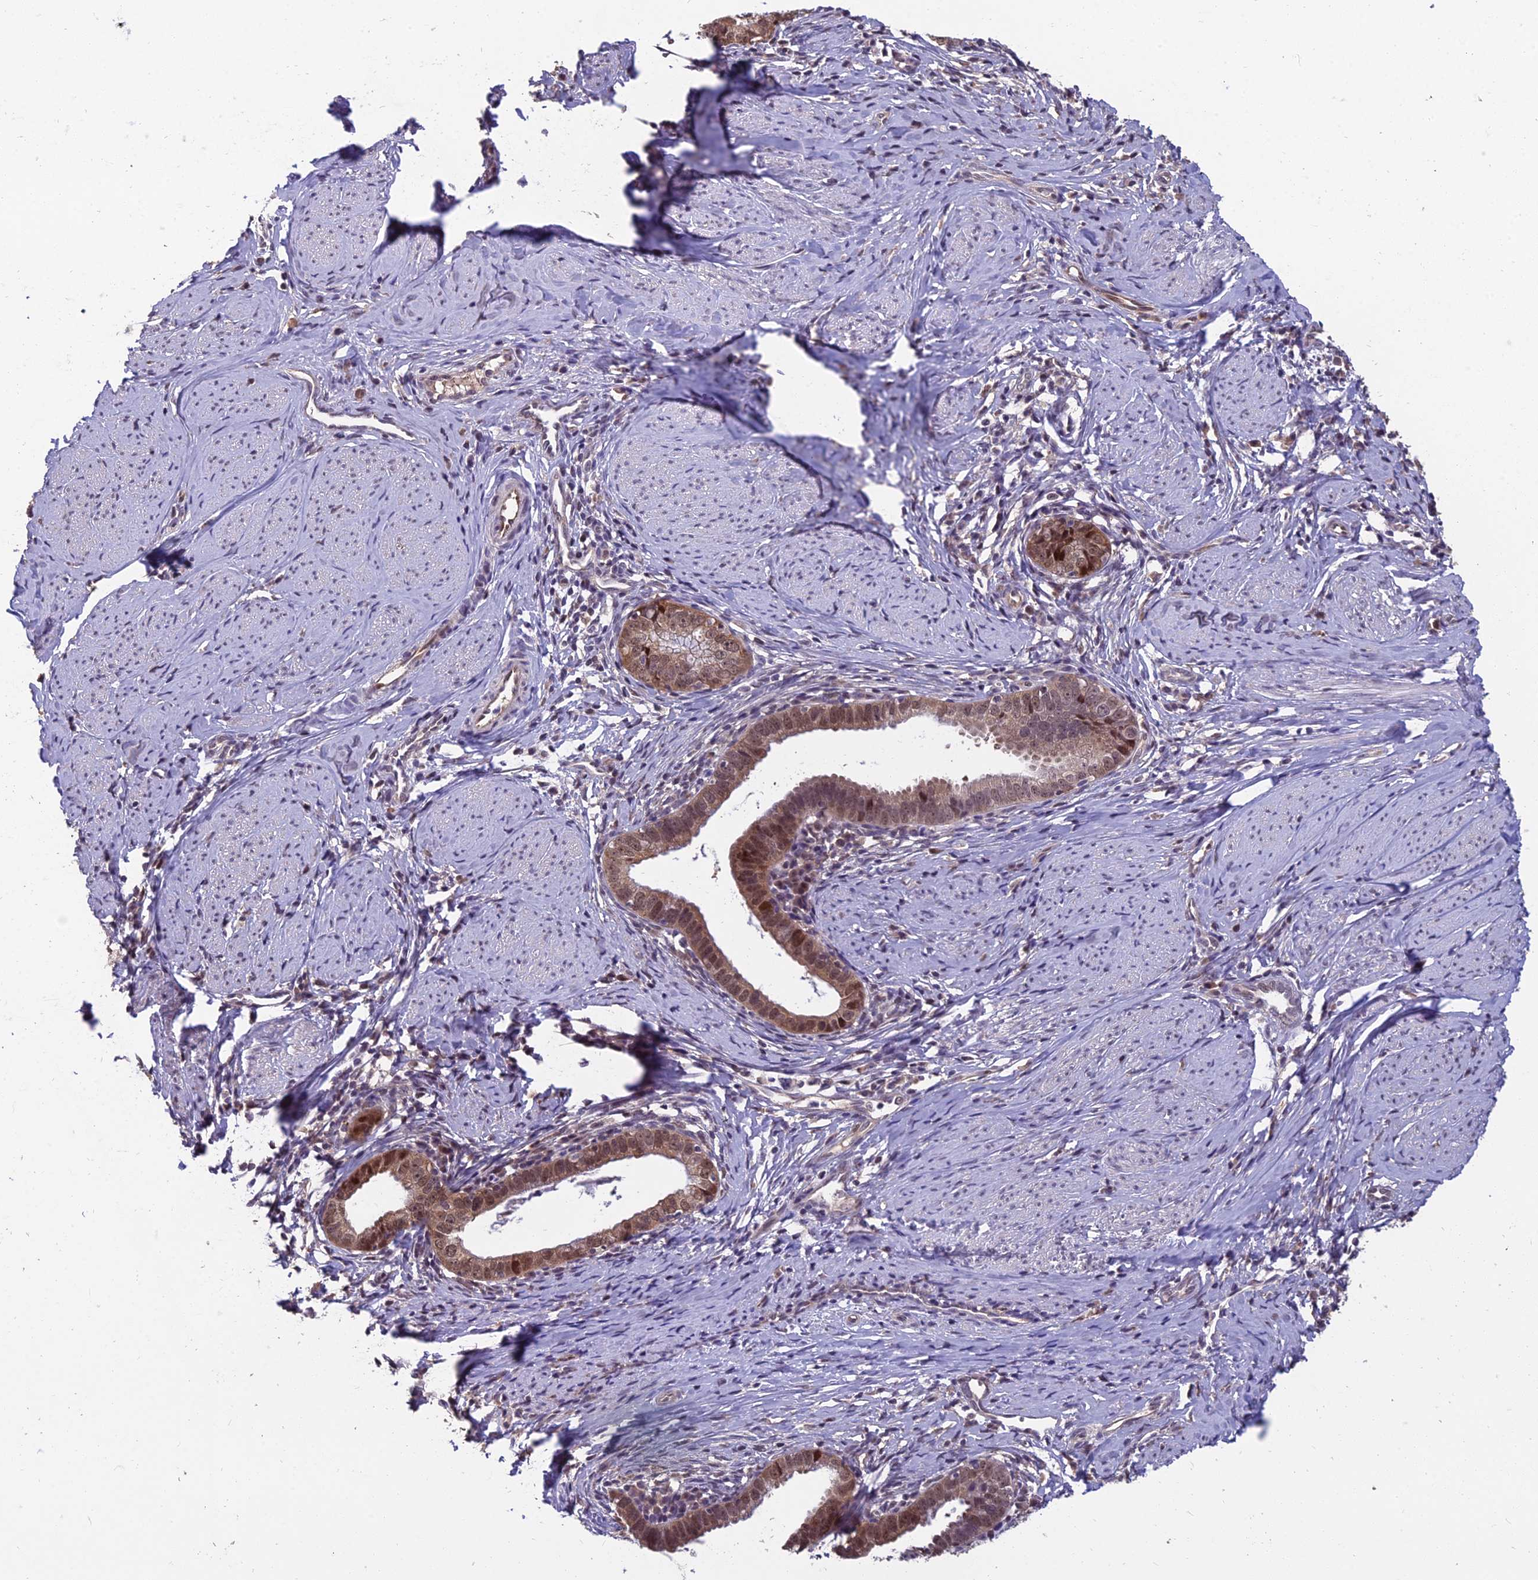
{"staining": {"intensity": "moderate", "quantity": ">75%", "location": "cytoplasmic/membranous,nuclear"}, "tissue": "cervical cancer", "cell_type": "Tumor cells", "image_type": "cancer", "snomed": [{"axis": "morphology", "description": "Adenocarcinoma, NOS"}, {"axis": "topography", "description": "Cervix"}], "caption": "Cervical cancer (adenocarcinoma) tissue reveals moderate cytoplasmic/membranous and nuclear staining in about >75% of tumor cells, visualized by immunohistochemistry.", "gene": "GRWD1", "patient": {"sex": "female", "age": 36}}